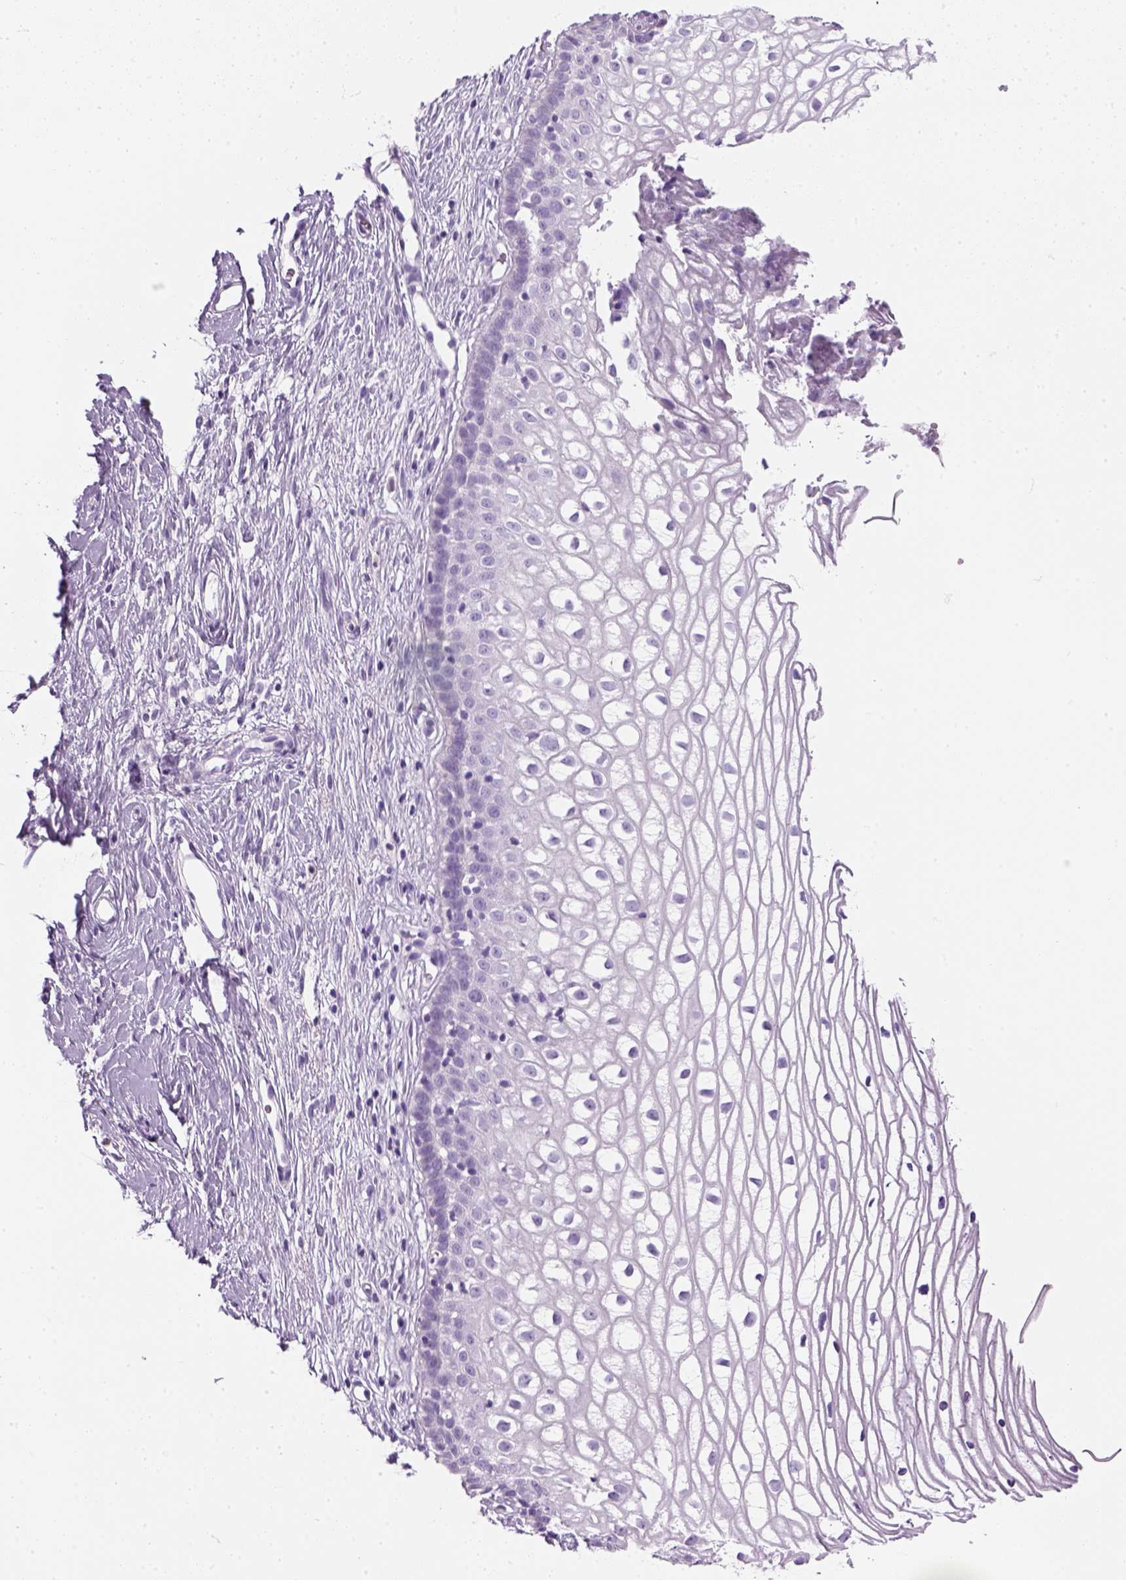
{"staining": {"intensity": "negative", "quantity": "none", "location": "none"}, "tissue": "cervix", "cell_type": "Glandular cells", "image_type": "normal", "snomed": [{"axis": "morphology", "description": "Normal tissue, NOS"}, {"axis": "topography", "description": "Cervix"}], "caption": "The micrograph reveals no significant positivity in glandular cells of cervix. (Stains: DAB (3,3'-diaminobenzidine) immunohistochemistry with hematoxylin counter stain, Microscopy: brightfield microscopy at high magnification).", "gene": "SLC12A5", "patient": {"sex": "female", "age": 40}}